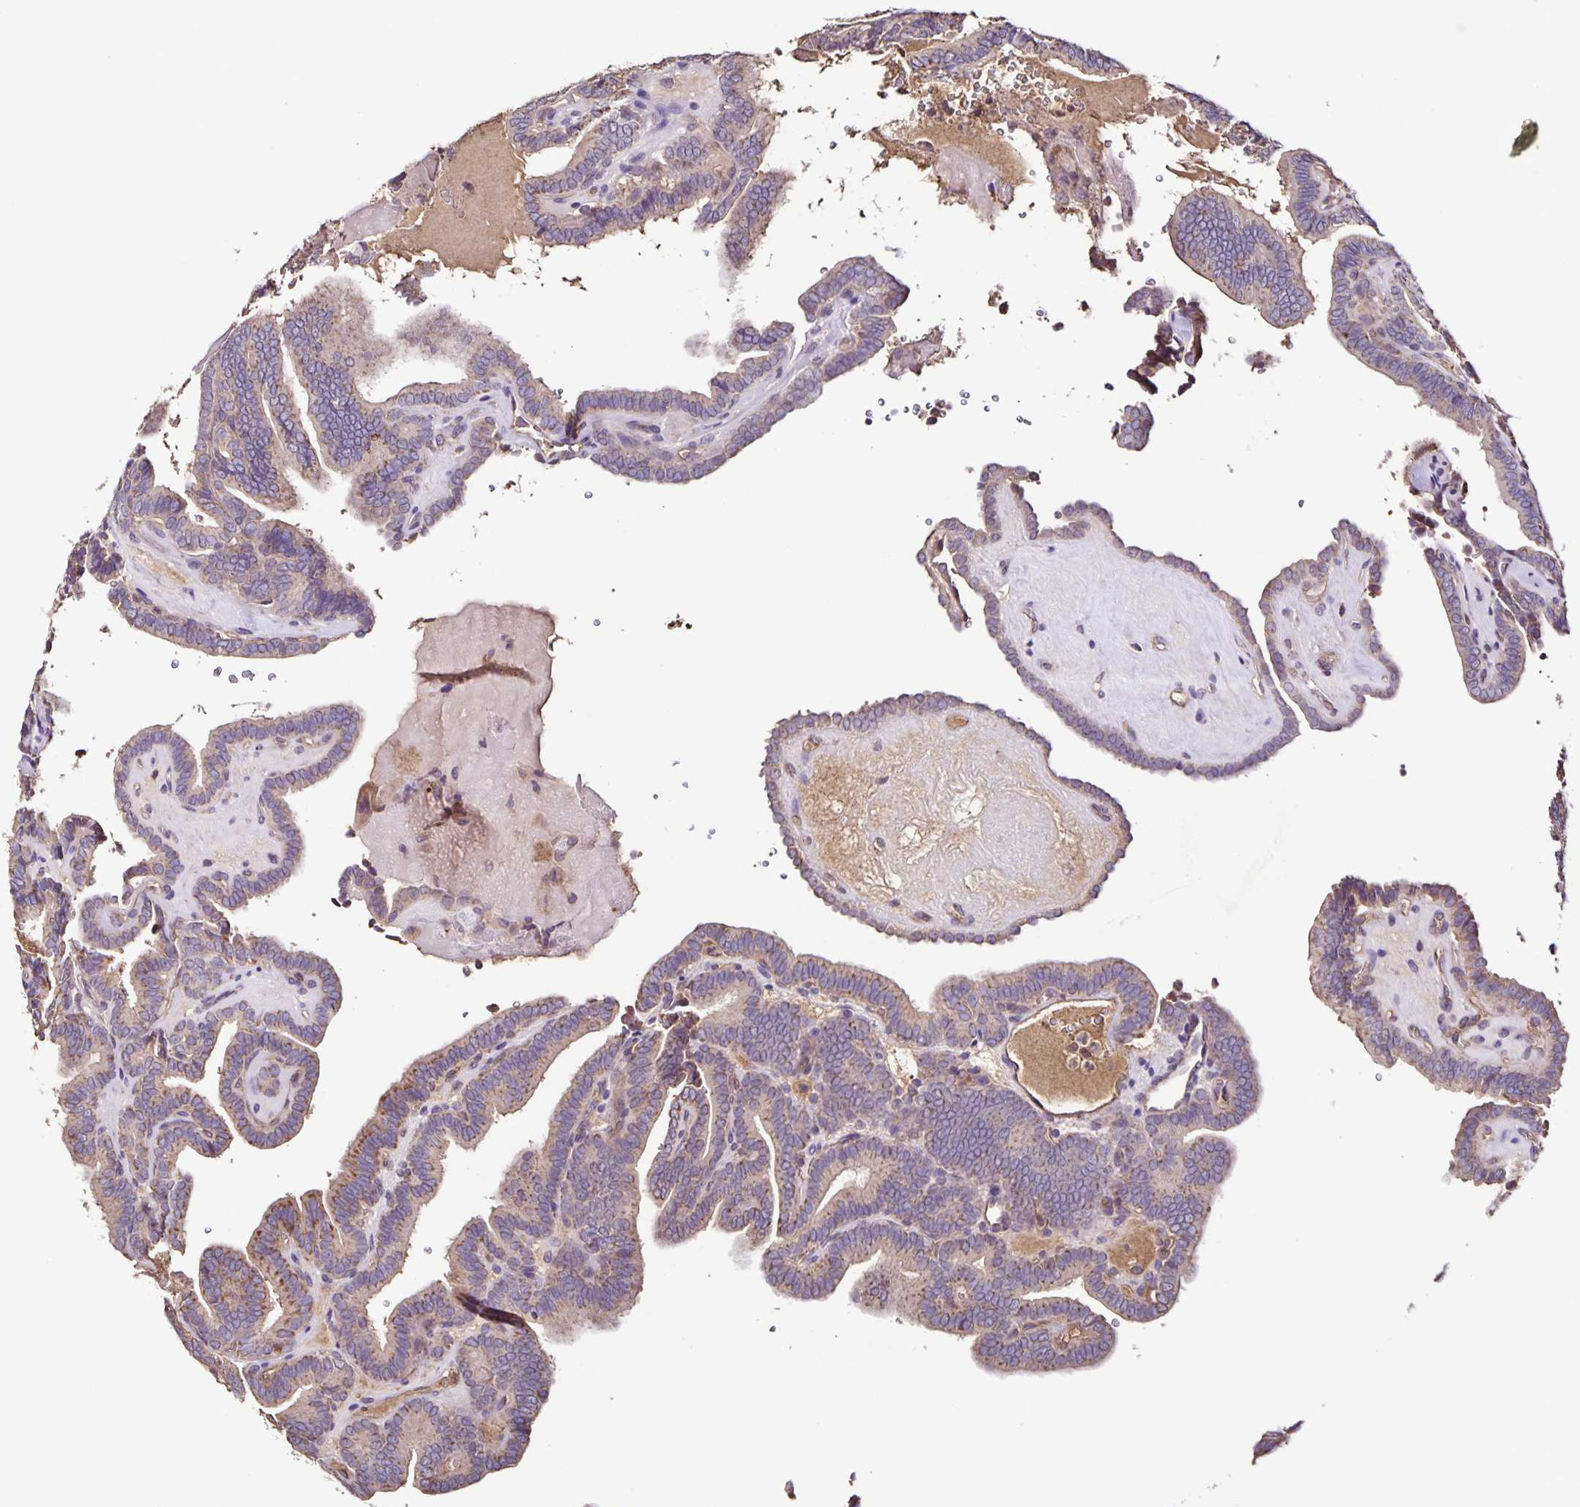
{"staining": {"intensity": "moderate", "quantity": "<25%", "location": "cytoplasmic/membranous"}, "tissue": "thyroid cancer", "cell_type": "Tumor cells", "image_type": "cancer", "snomed": [{"axis": "morphology", "description": "Papillary adenocarcinoma, NOS"}, {"axis": "topography", "description": "Thyroid gland"}], "caption": "Thyroid papillary adenocarcinoma stained with a protein marker demonstrates moderate staining in tumor cells.", "gene": "MAN1A1", "patient": {"sex": "female", "age": 21}}